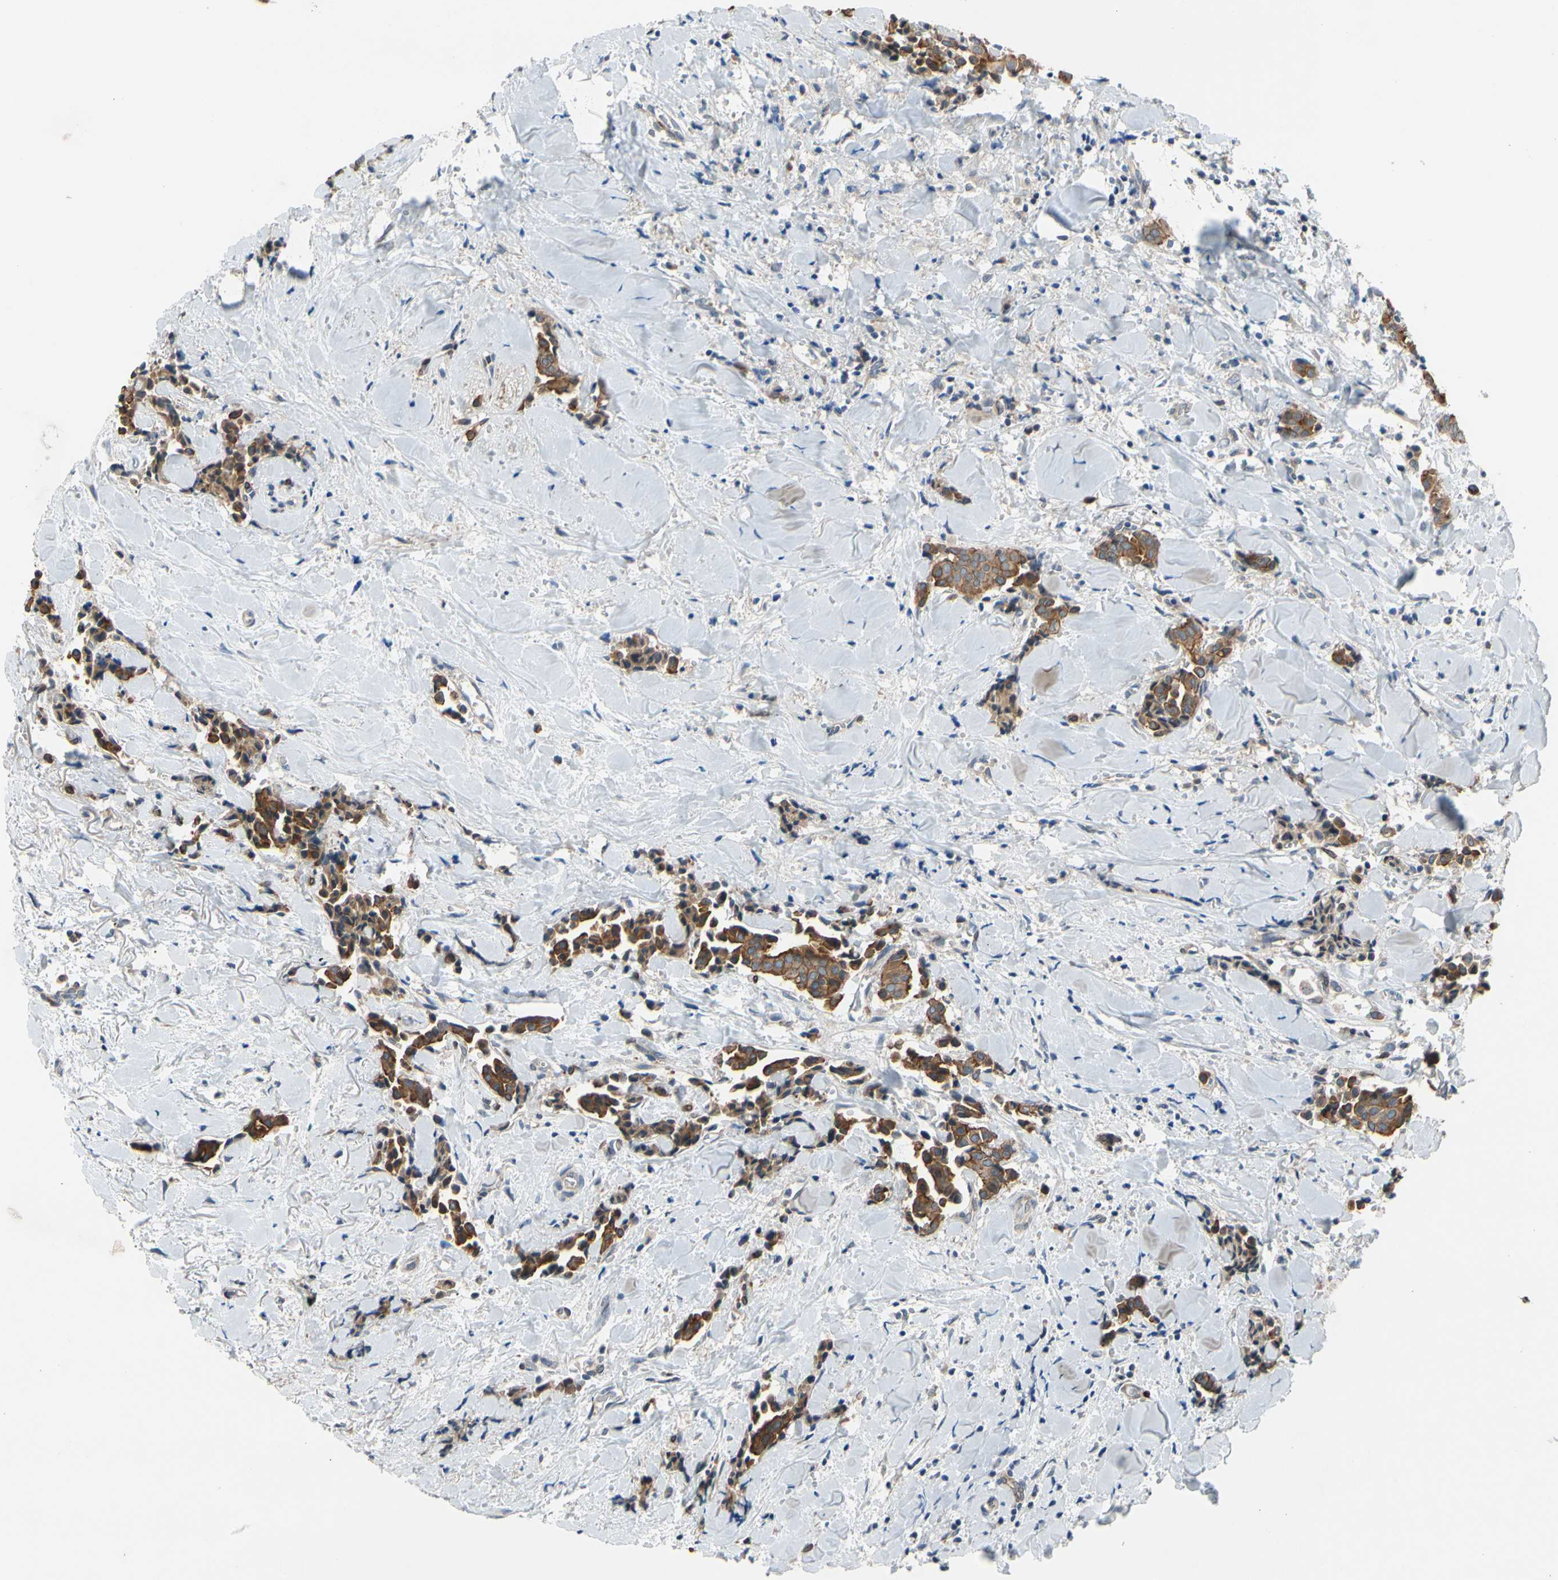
{"staining": {"intensity": "strong", "quantity": ">75%", "location": "cytoplasmic/membranous"}, "tissue": "head and neck cancer", "cell_type": "Tumor cells", "image_type": "cancer", "snomed": [{"axis": "morphology", "description": "Adenocarcinoma, NOS"}, {"axis": "topography", "description": "Salivary gland"}, {"axis": "topography", "description": "Head-Neck"}], "caption": "A high-resolution photomicrograph shows IHC staining of adenocarcinoma (head and neck), which reveals strong cytoplasmic/membranous positivity in approximately >75% of tumor cells. Using DAB (3,3'-diaminobenzidine) (brown) and hematoxylin (blue) stains, captured at high magnification using brightfield microscopy.", "gene": "PRXL2A", "patient": {"sex": "female", "age": 59}}